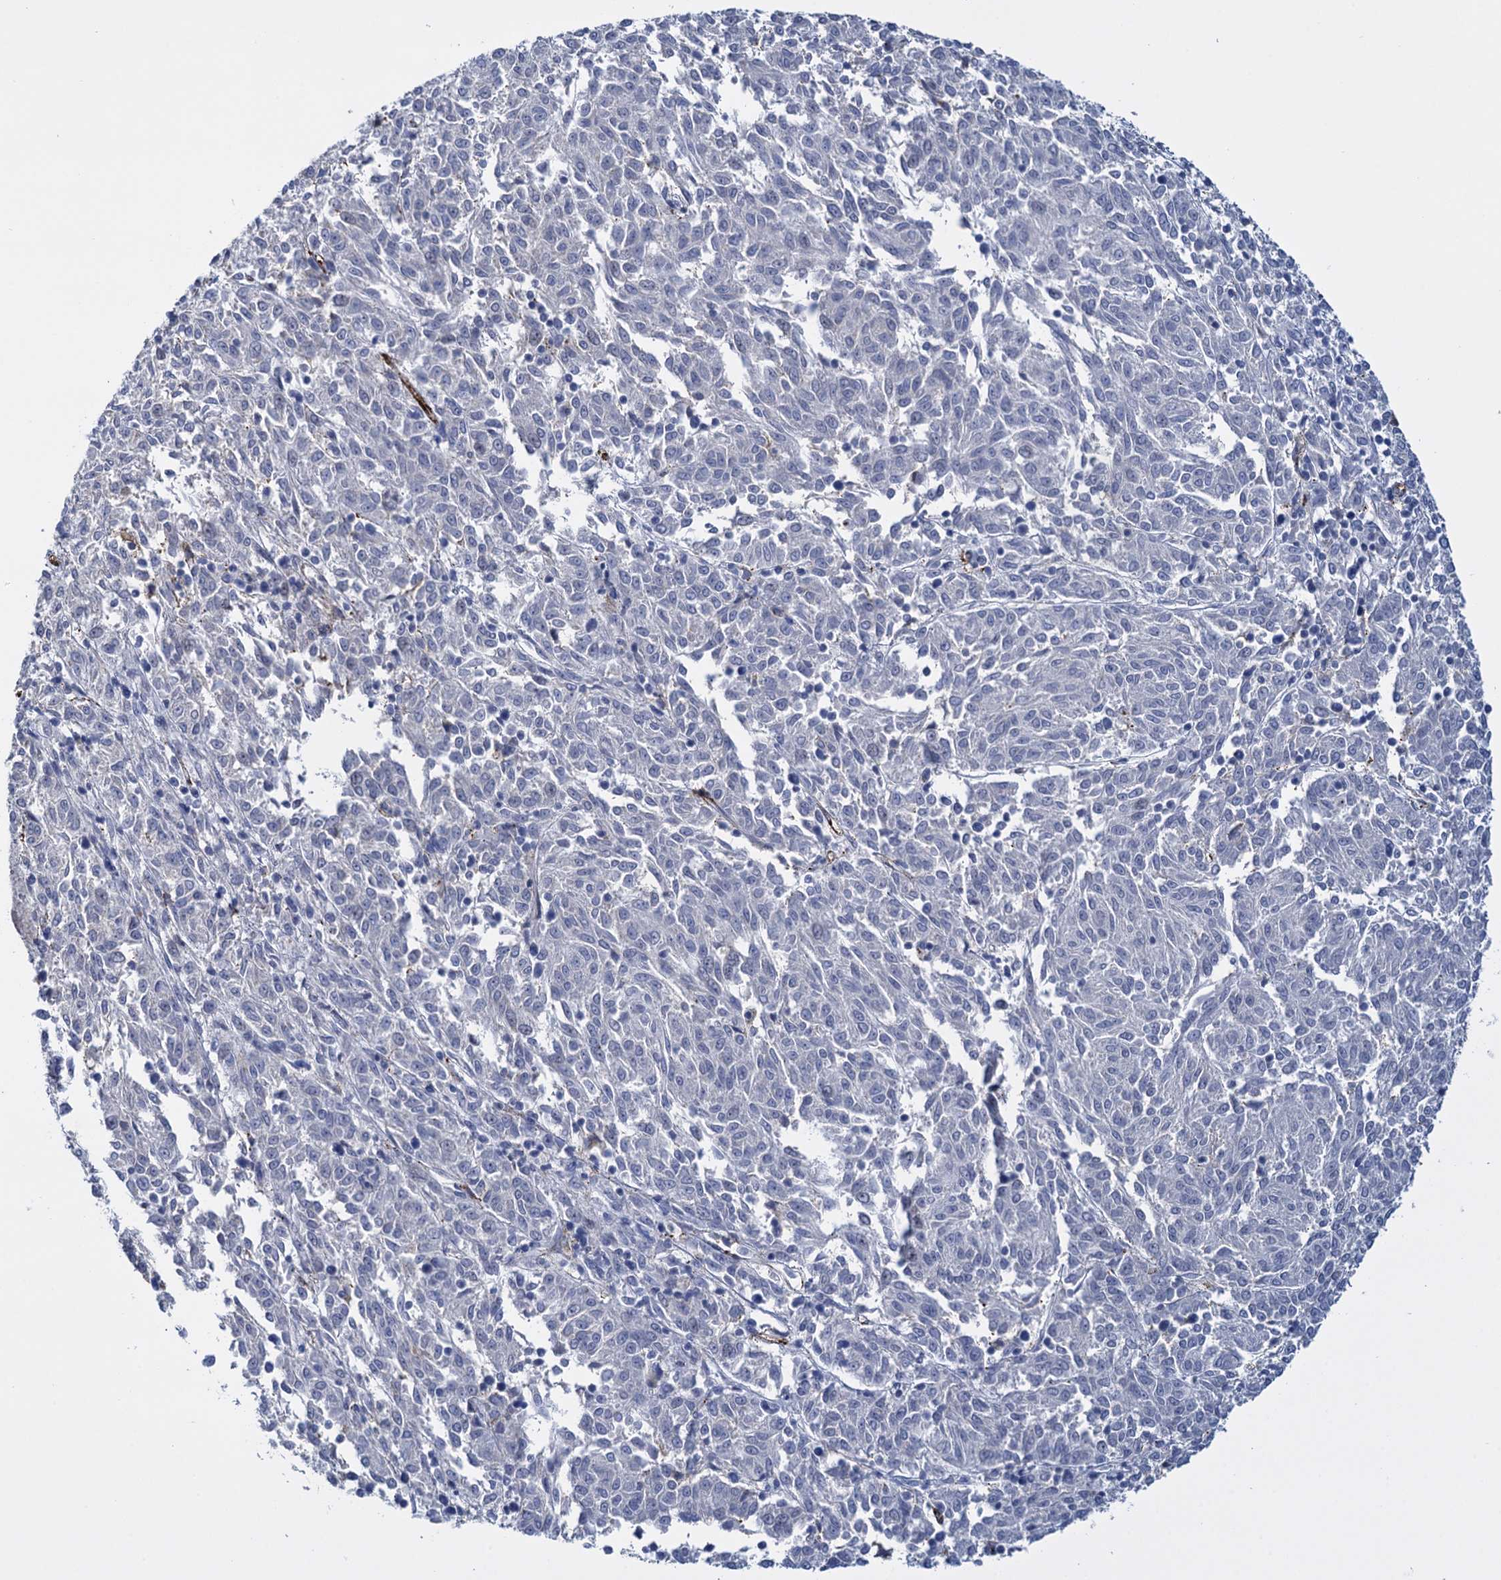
{"staining": {"intensity": "negative", "quantity": "none", "location": "none"}, "tissue": "melanoma", "cell_type": "Tumor cells", "image_type": "cancer", "snomed": [{"axis": "morphology", "description": "Malignant melanoma, NOS"}, {"axis": "topography", "description": "Skin"}], "caption": "An immunohistochemistry image of malignant melanoma is shown. There is no staining in tumor cells of malignant melanoma. (Immunohistochemistry (ihc), brightfield microscopy, high magnification).", "gene": "SNCG", "patient": {"sex": "female", "age": 72}}